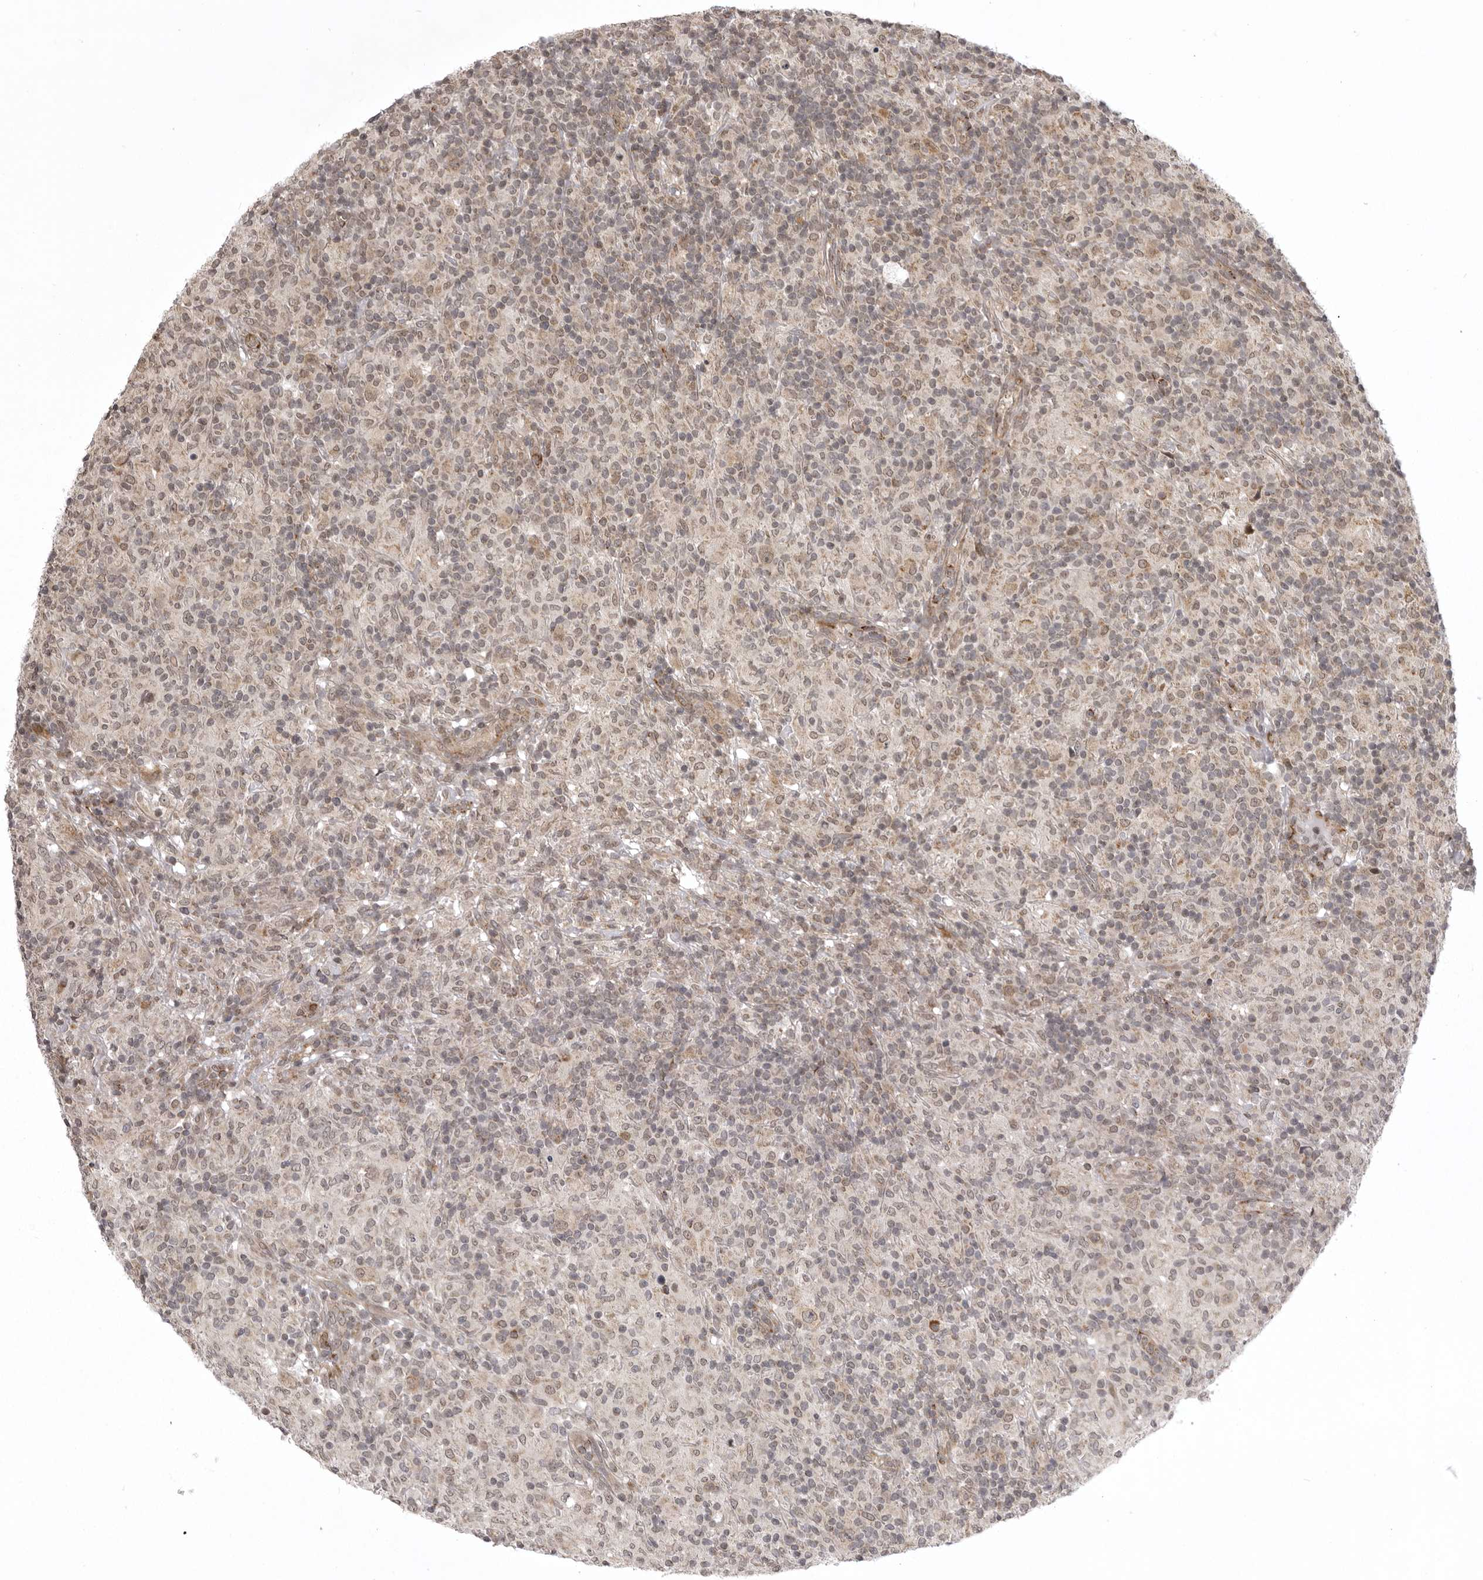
{"staining": {"intensity": "weak", "quantity": "25%-75%", "location": "cytoplasmic/membranous"}, "tissue": "lymphoma", "cell_type": "Tumor cells", "image_type": "cancer", "snomed": [{"axis": "morphology", "description": "Hodgkin's disease, NOS"}, {"axis": "topography", "description": "Lymph node"}], "caption": "The histopathology image displays staining of lymphoma, revealing weak cytoplasmic/membranous protein expression (brown color) within tumor cells.", "gene": "C1orf109", "patient": {"sex": "male", "age": 70}}